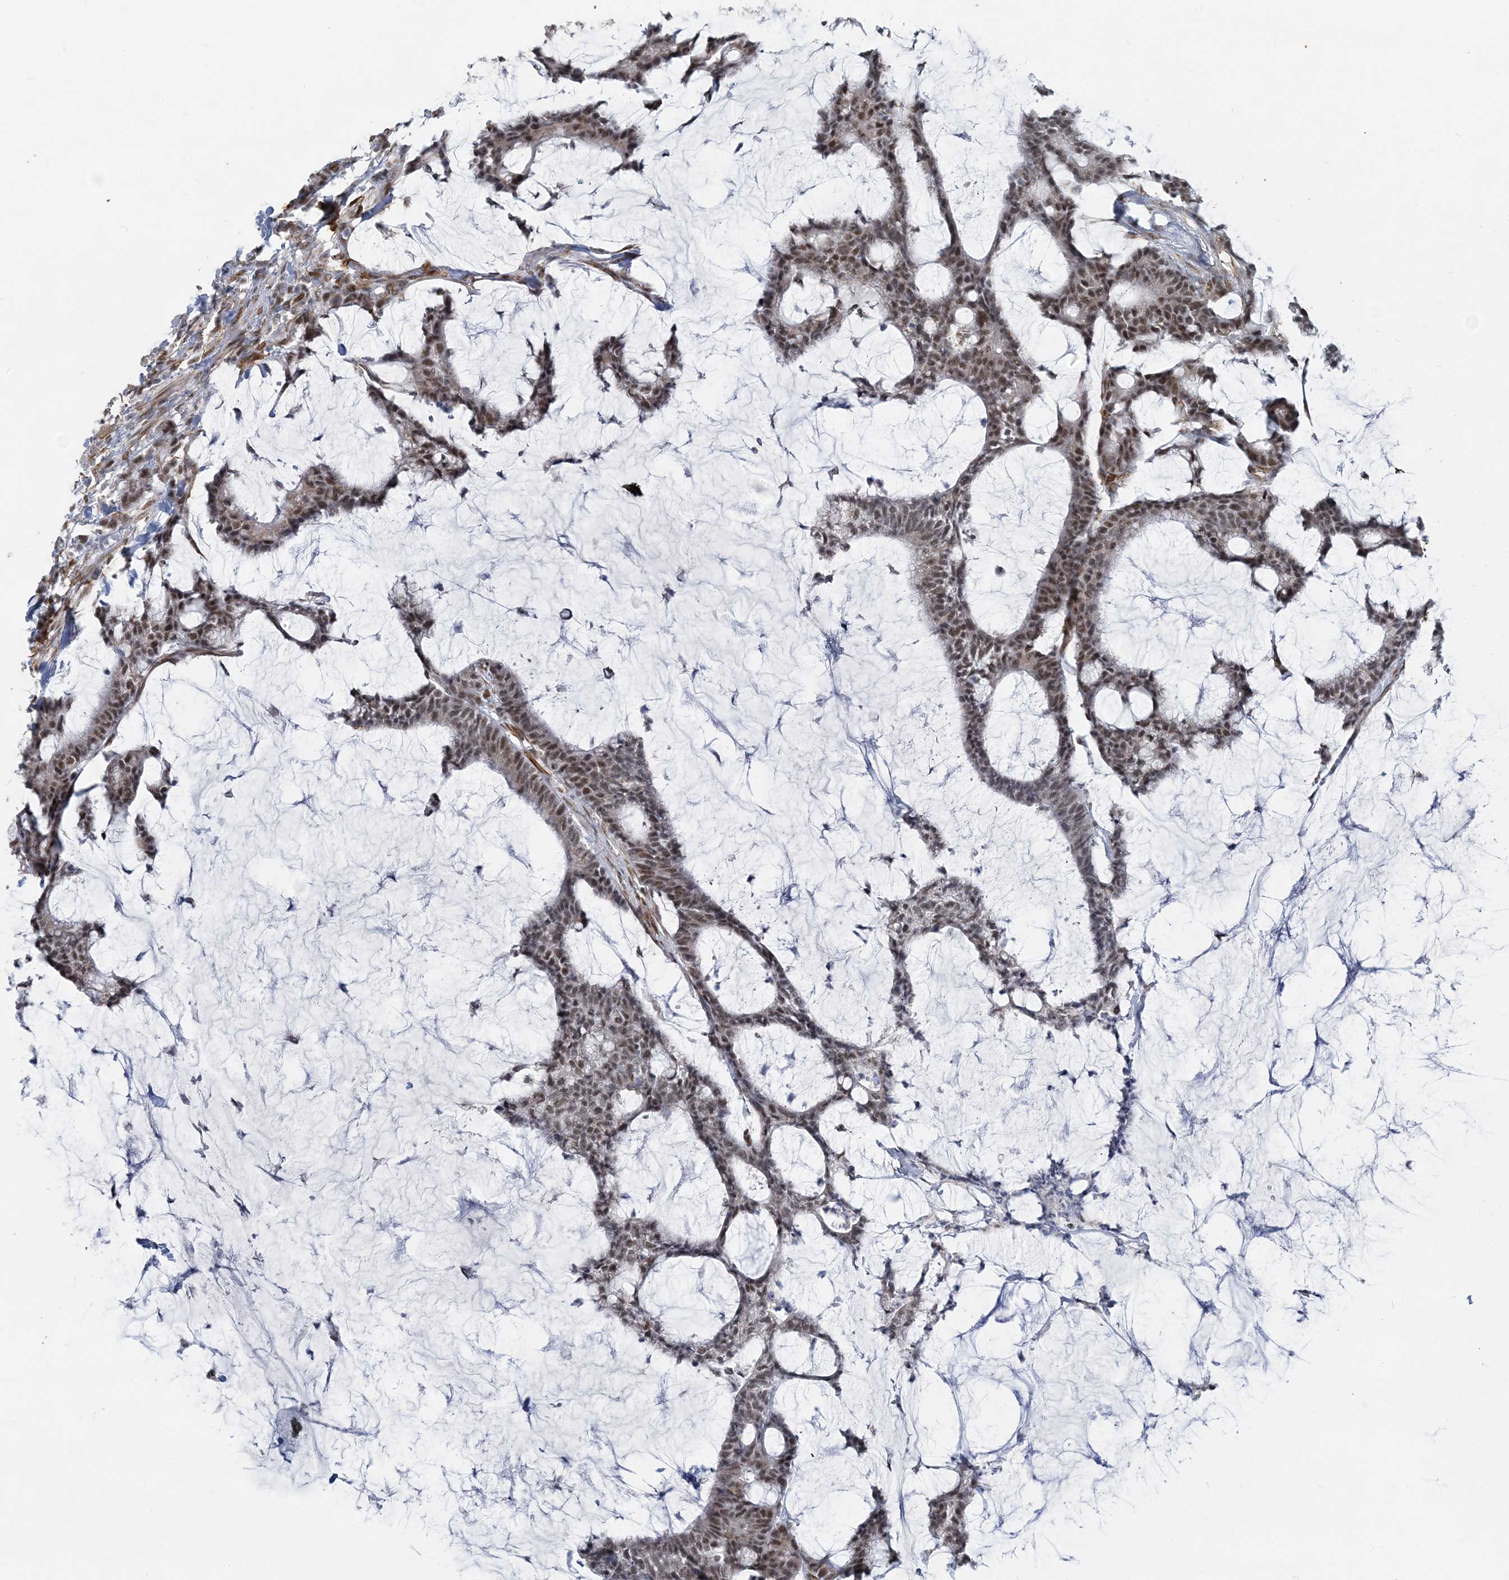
{"staining": {"intensity": "moderate", "quantity": ">75%", "location": "cytoplasmic/membranous,nuclear"}, "tissue": "colorectal cancer", "cell_type": "Tumor cells", "image_type": "cancer", "snomed": [{"axis": "morphology", "description": "Adenocarcinoma, NOS"}, {"axis": "topography", "description": "Colon"}], "caption": "Immunohistochemical staining of colorectal cancer (adenocarcinoma) shows moderate cytoplasmic/membranous and nuclear protein staining in about >75% of tumor cells.", "gene": "PLRG1", "patient": {"sex": "female", "age": 84}}